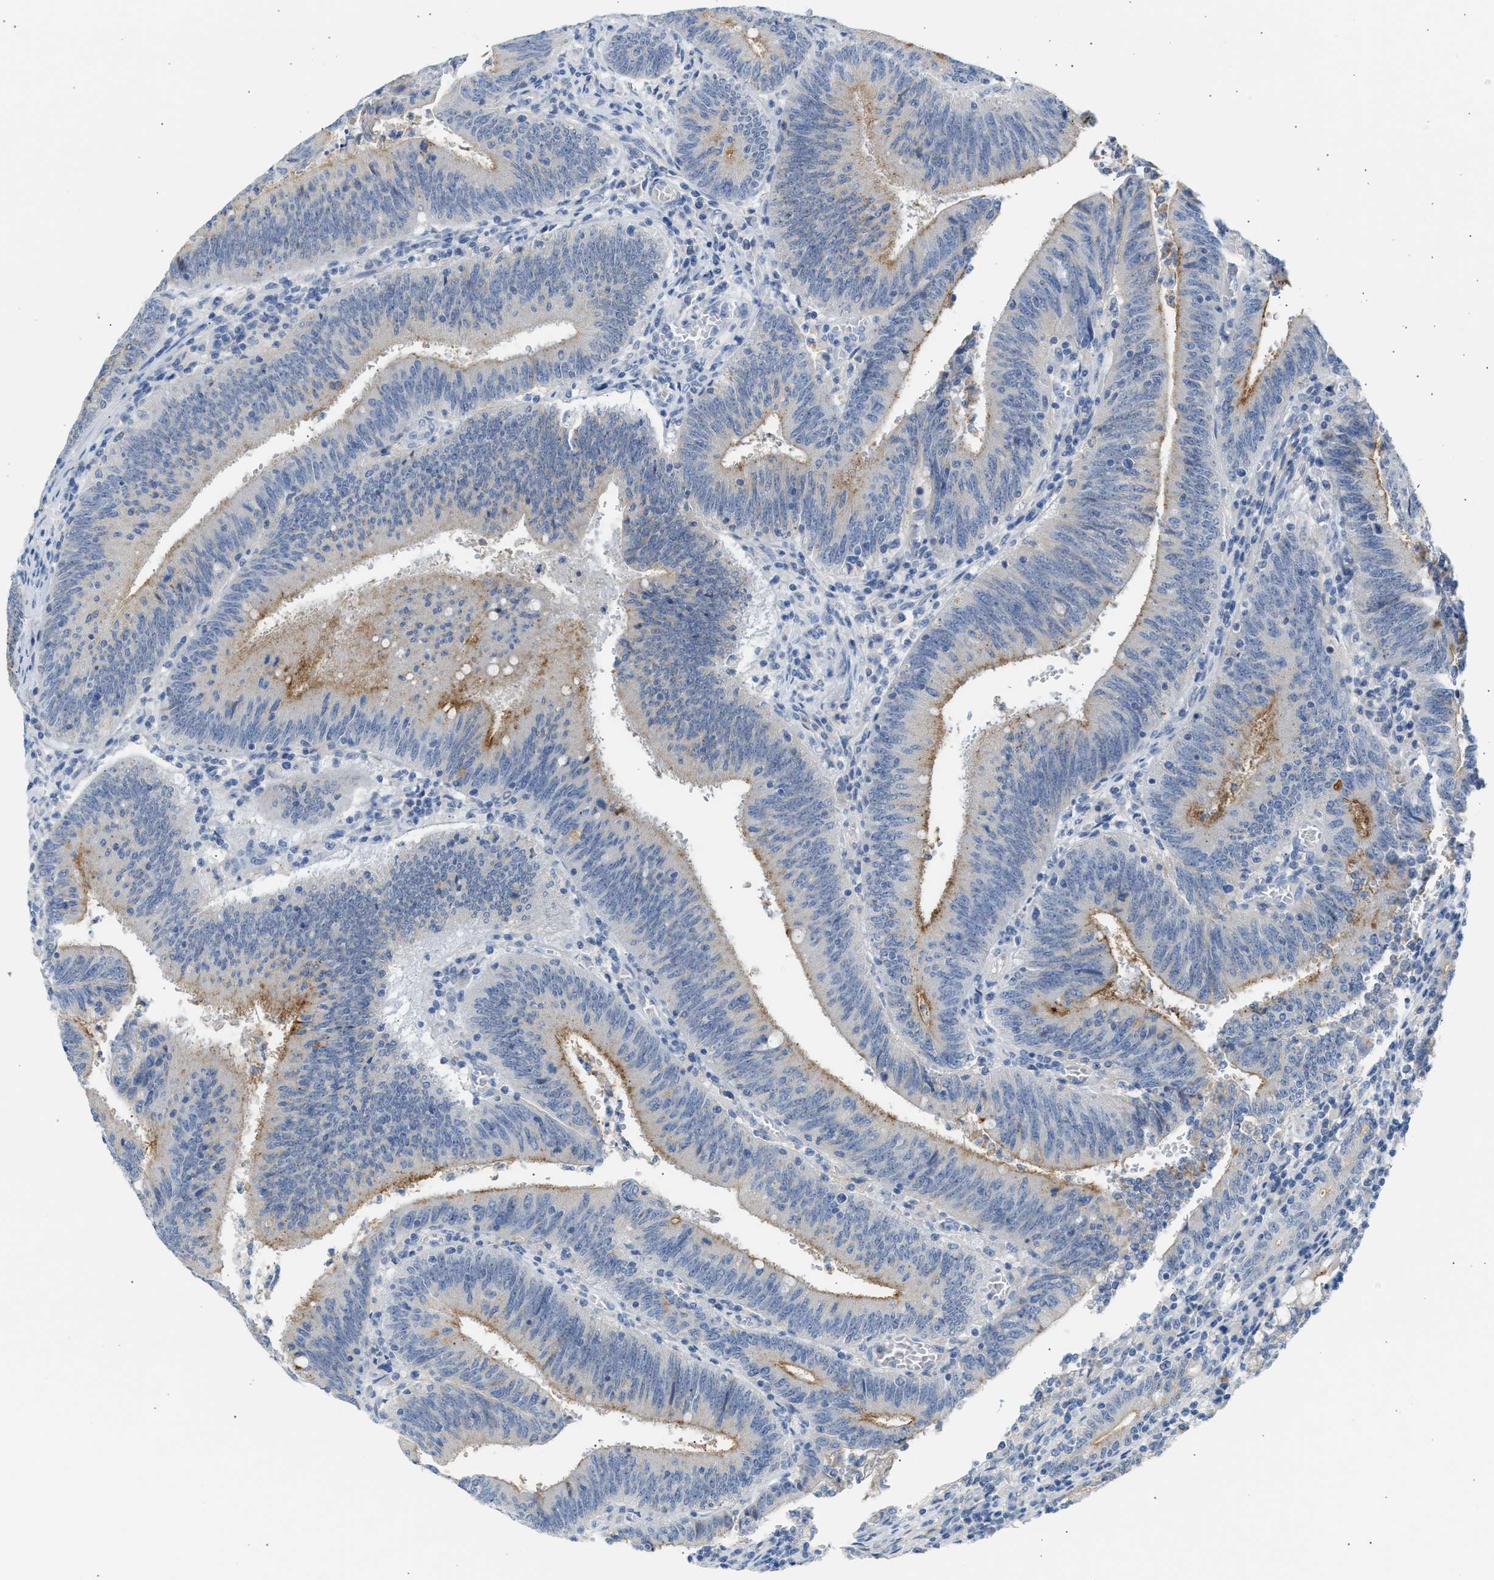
{"staining": {"intensity": "moderate", "quantity": "25%-75%", "location": "cytoplasmic/membranous"}, "tissue": "colorectal cancer", "cell_type": "Tumor cells", "image_type": "cancer", "snomed": [{"axis": "morphology", "description": "Normal tissue, NOS"}, {"axis": "morphology", "description": "Adenocarcinoma, NOS"}, {"axis": "topography", "description": "Rectum"}], "caption": "Colorectal cancer stained for a protein (brown) displays moderate cytoplasmic/membranous positive positivity in approximately 25%-75% of tumor cells.", "gene": "ERBB2", "patient": {"sex": "female", "age": 66}}